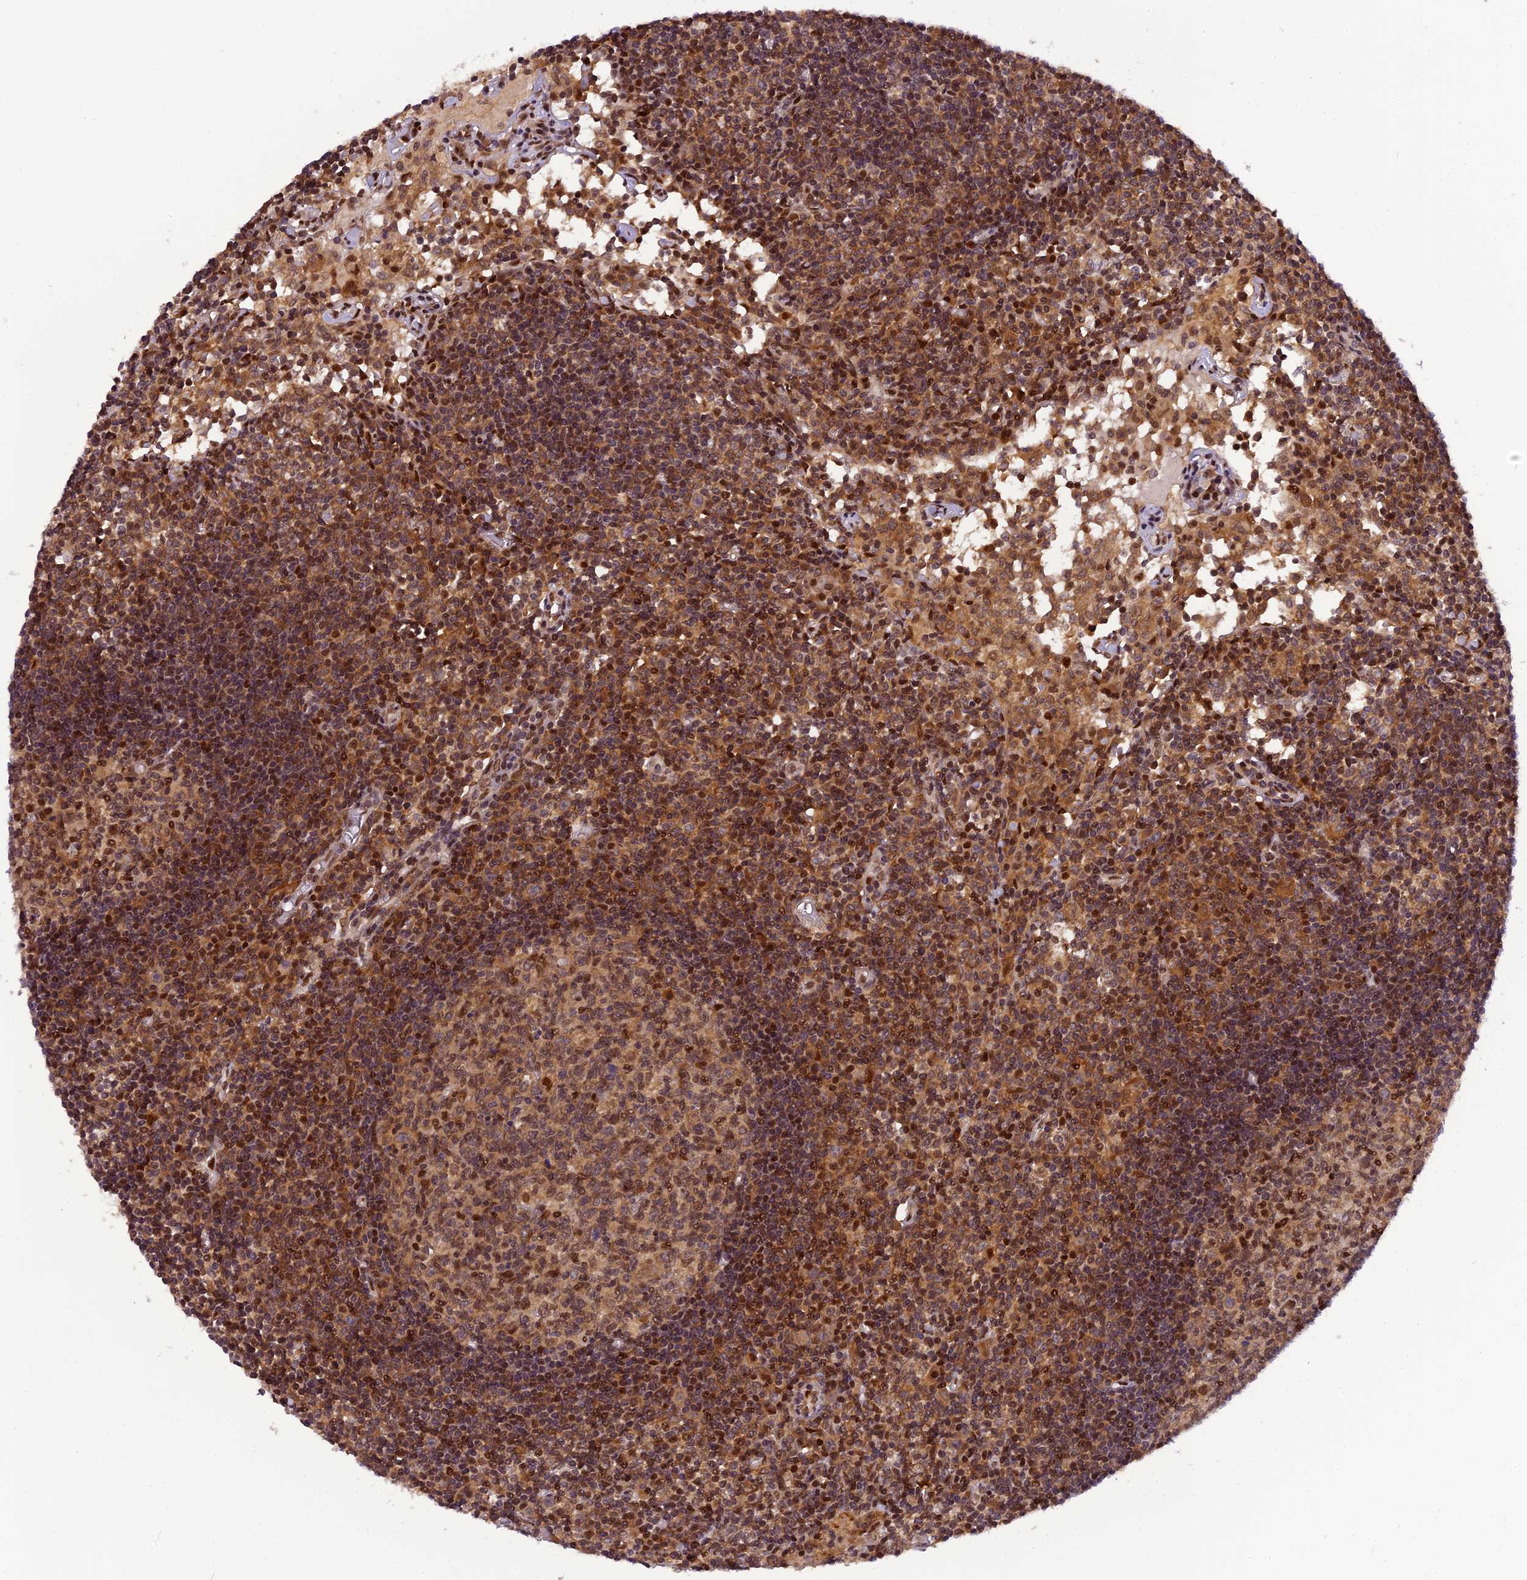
{"staining": {"intensity": "moderate", "quantity": "25%-75%", "location": "cytoplasmic/membranous,nuclear"}, "tissue": "lymph node", "cell_type": "Germinal center cells", "image_type": "normal", "snomed": [{"axis": "morphology", "description": "Normal tissue, NOS"}, {"axis": "topography", "description": "Lymph node"}], "caption": "This image demonstrates IHC staining of benign lymph node, with medium moderate cytoplasmic/membranous,nuclear staining in about 25%-75% of germinal center cells.", "gene": "RABGGTA", "patient": {"sex": "female", "age": 55}}